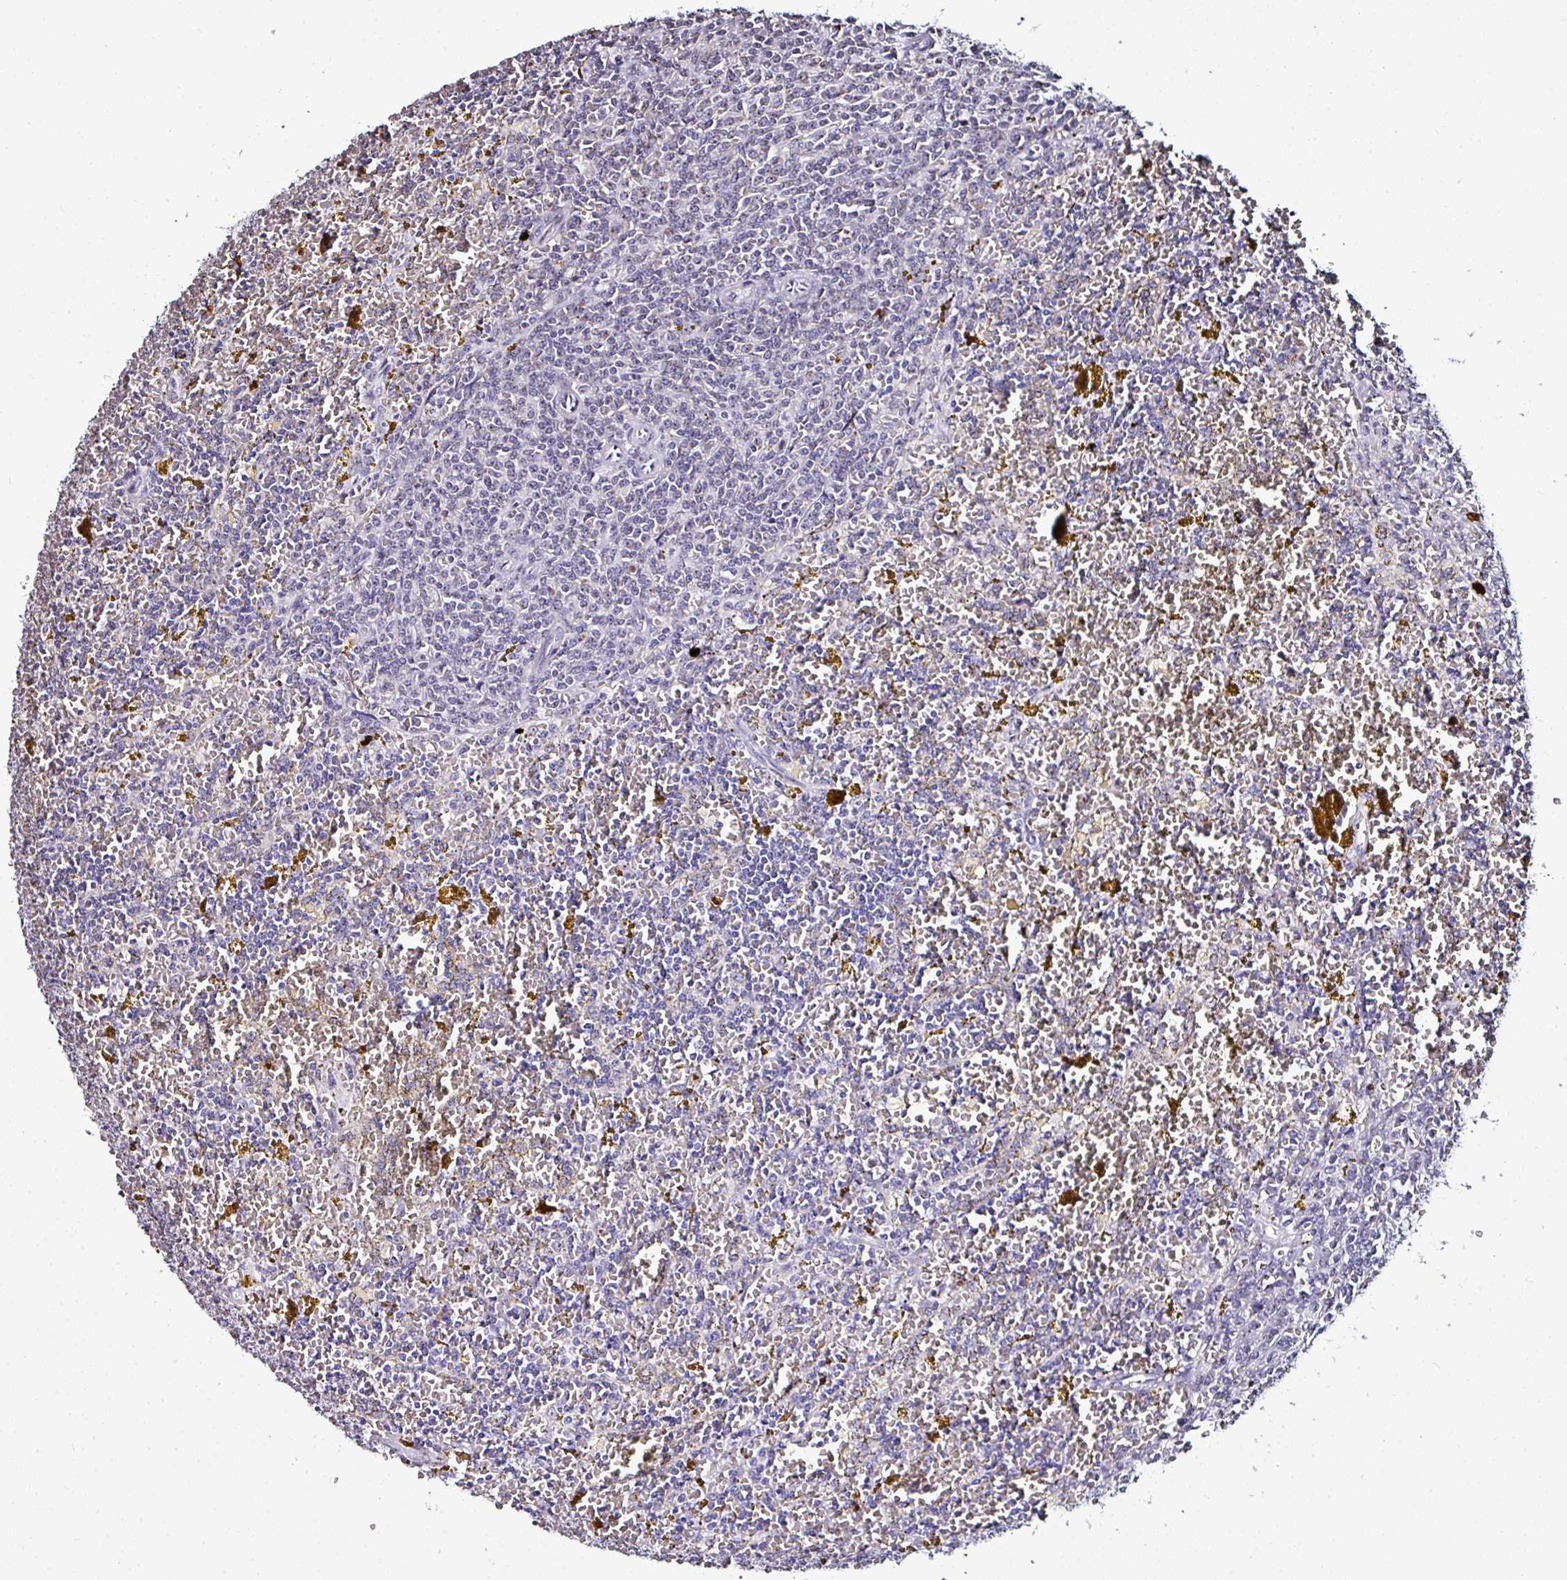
{"staining": {"intensity": "negative", "quantity": "none", "location": "none"}, "tissue": "lymphoma", "cell_type": "Tumor cells", "image_type": "cancer", "snomed": [{"axis": "morphology", "description": "Malignant lymphoma, non-Hodgkin's type, Low grade"}, {"axis": "topography", "description": "Spleen"}, {"axis": "topography", "description": "Lymph node"}], "caption": "Immunohistochemistry image of neoplastic tissue: low-grade malignant lymphoma, non-Hodgkin's type stained with DAB exhibits no significant protein expression in tumor cells.", "gene": "NACC2", "patient": {"sex": "female", "age": 66}}